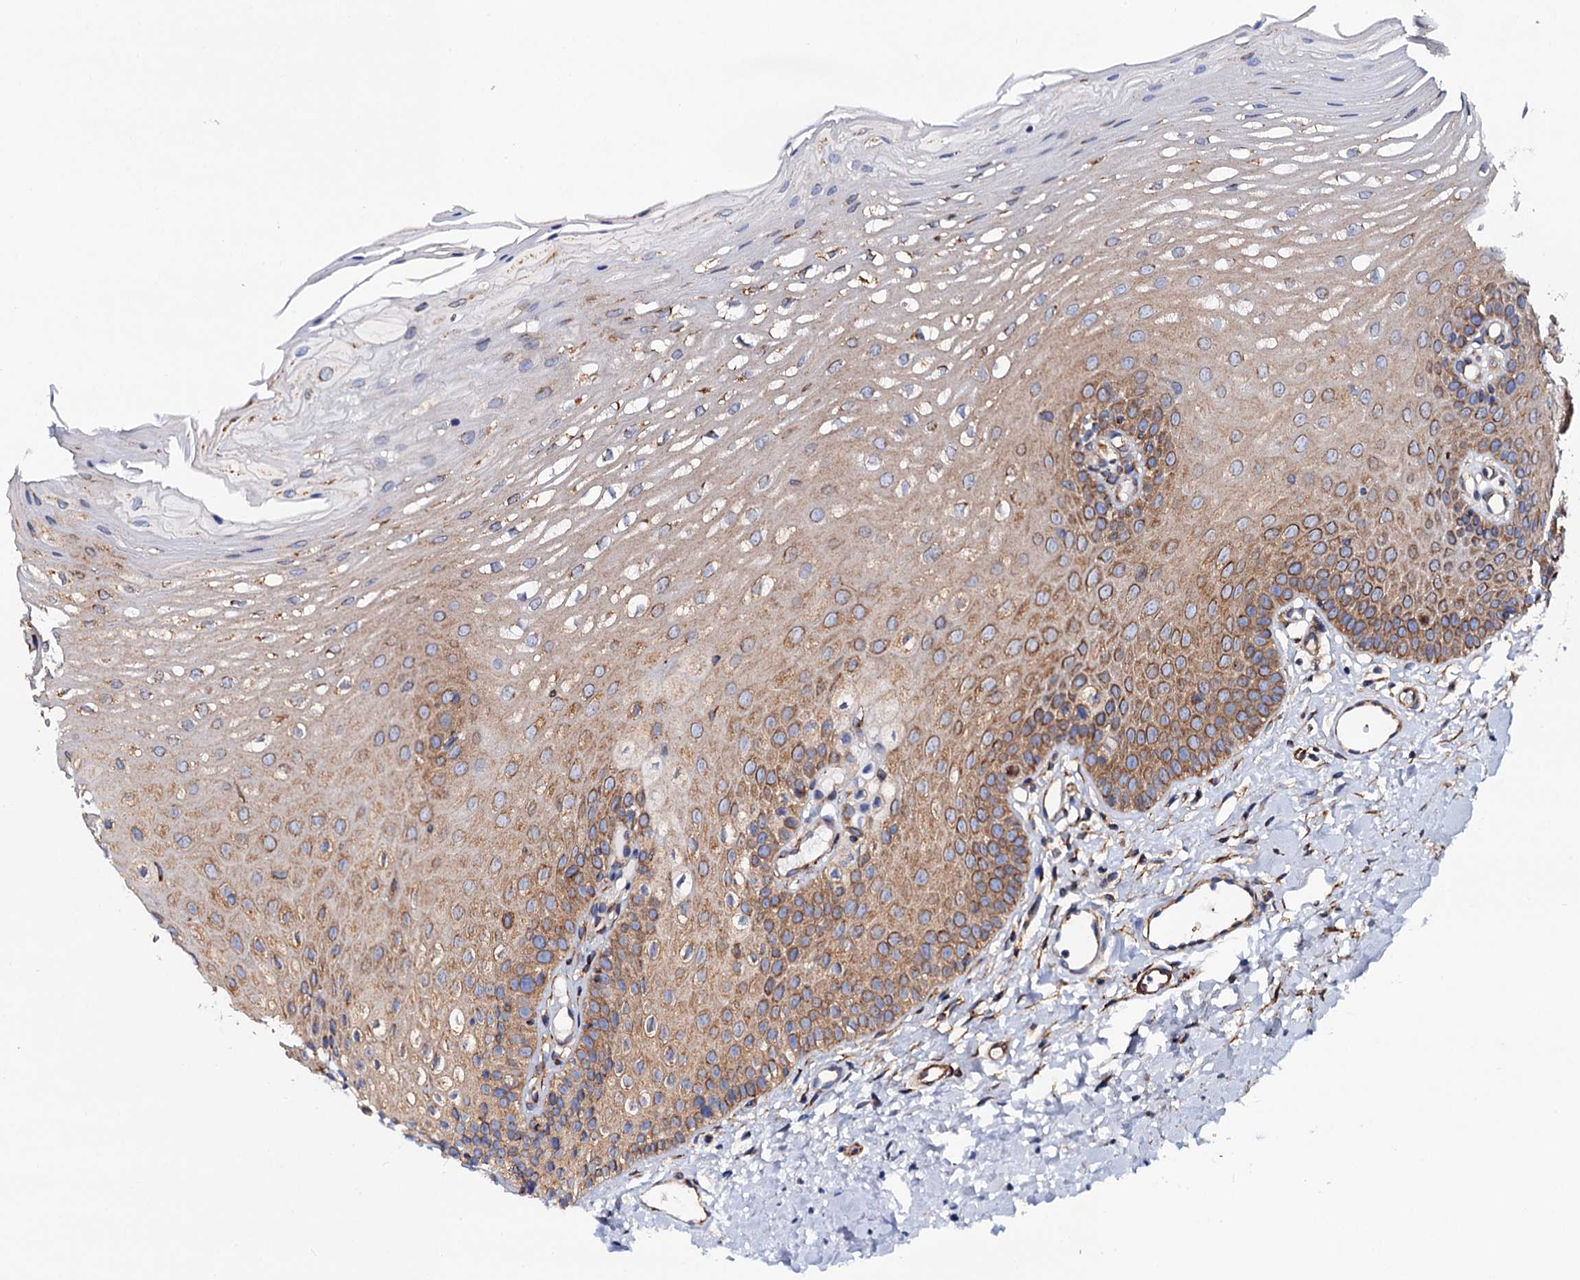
{"staining": {"intensity": "moderate", "quantity": "25%-75%", "location": "cytoplasmic/membranous"}, "tissue": "oral mucosa", "cell_type": "Squamous epithelial cells", "image_type": "normal", "snomed": [{"axis": "morphology", "description": "Normal tissue, NOS"}, {"axis": "topography", "description": "Oral tissue"}], "caption": "Moderate cytoplasmic/membranous expression for a protein is present in approximately 25%-75% of squamous epithelial cells of normal oral mucosa using immunohistochemistry (IHC).", "gene": "ZDHHC18", "patient": {"sex": "female", "age": 39}}